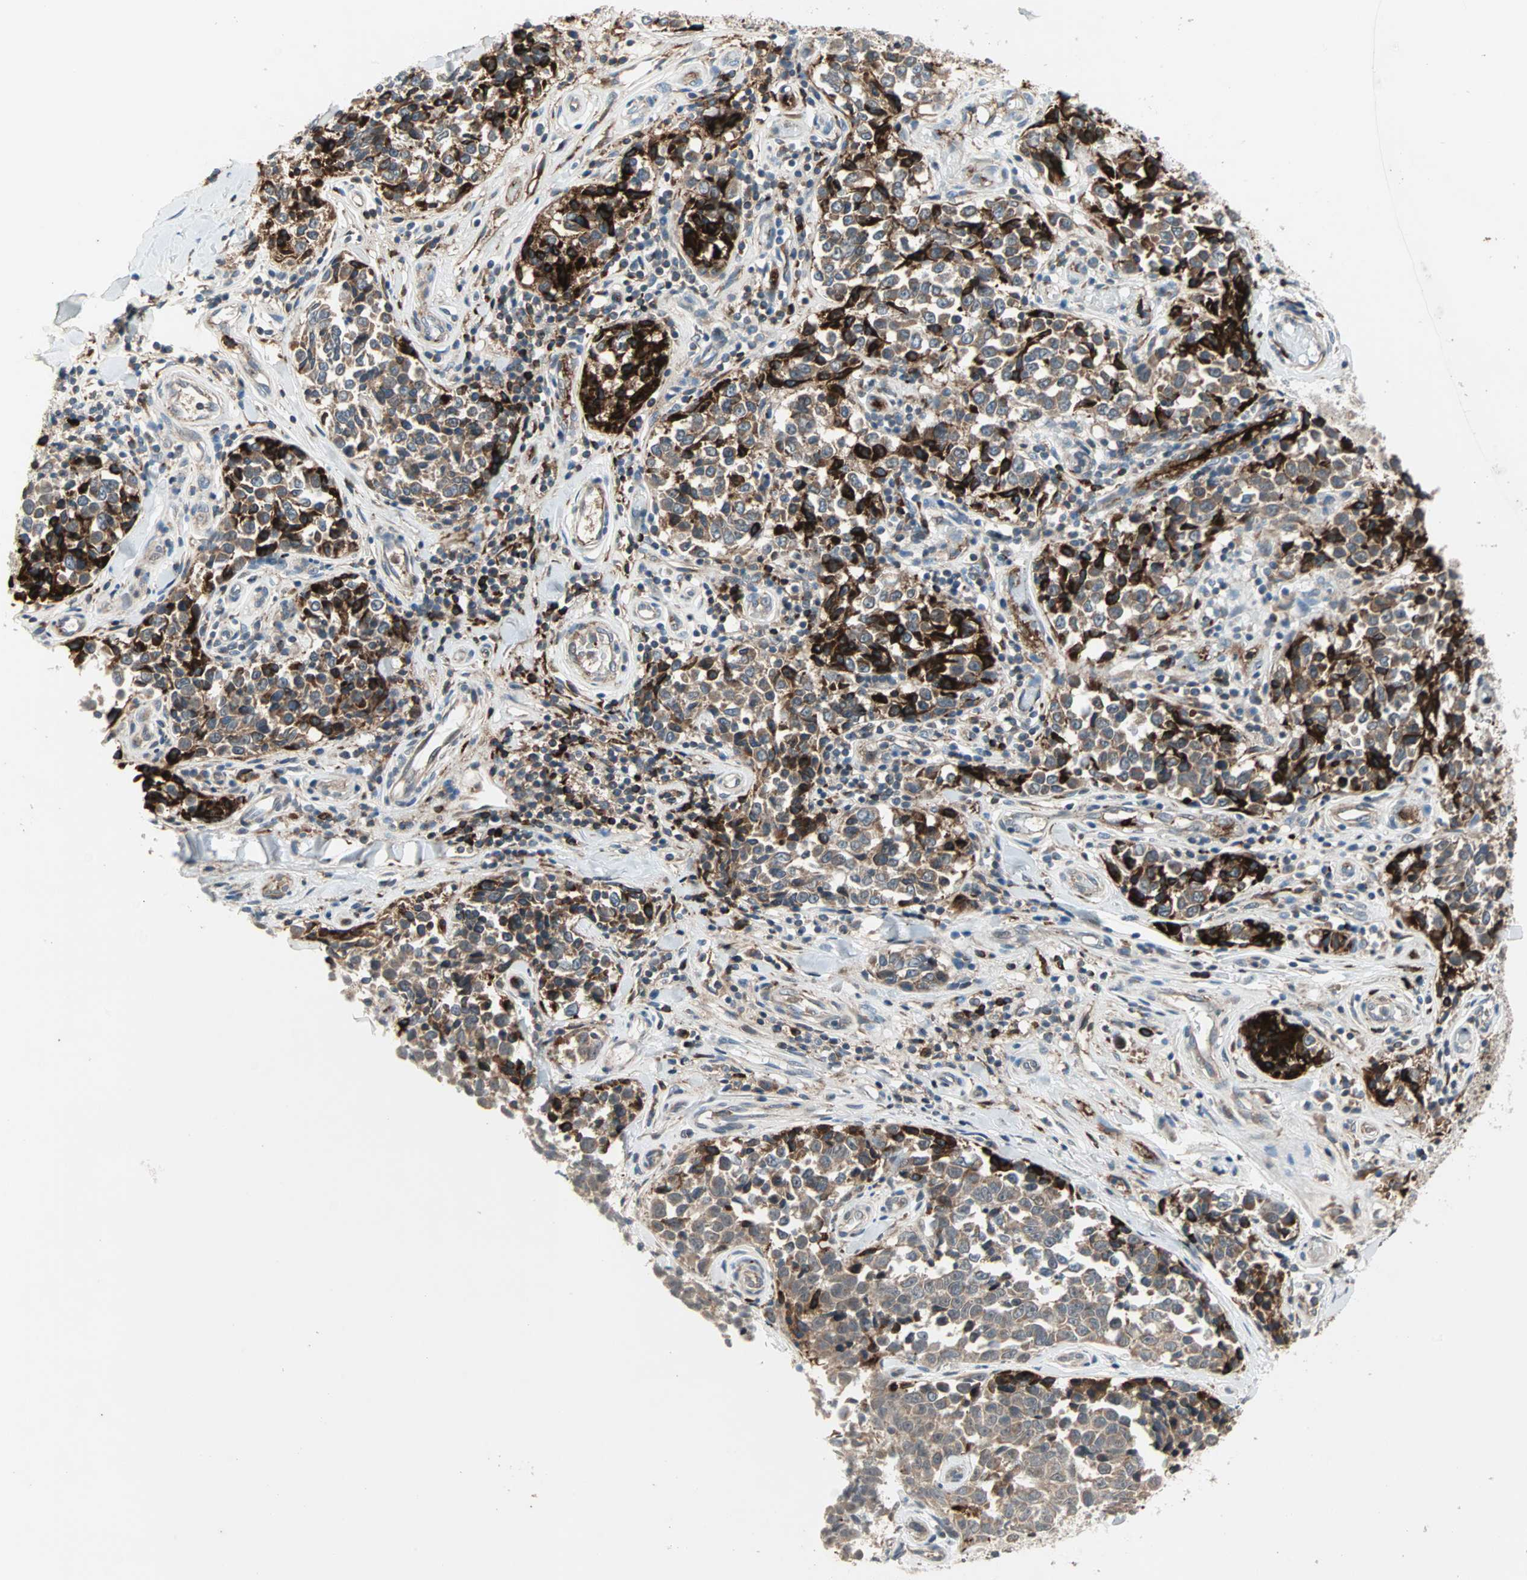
{"staining": {"intensity": "strong", "quantity": "25%-75%", "location": "cytoplasmic/membranous"}, "tissue": "melanoma", "cell_type": "Tumor cells", "image_type": "cancer", "snomed": [{"axis": "morphology", "description": "Malignant melanoma, NOS"}, {"axis": "topography", "description": "Skin"}], "caption": "Immunohistochemical staining of human malignant melanoma exhibits high levels of strong cytoplasmic/membranous positivity in approximately 25%-75% of tumor cells.", "gene": "PROS1", "patient": {"sex": "female", "age": 64}}